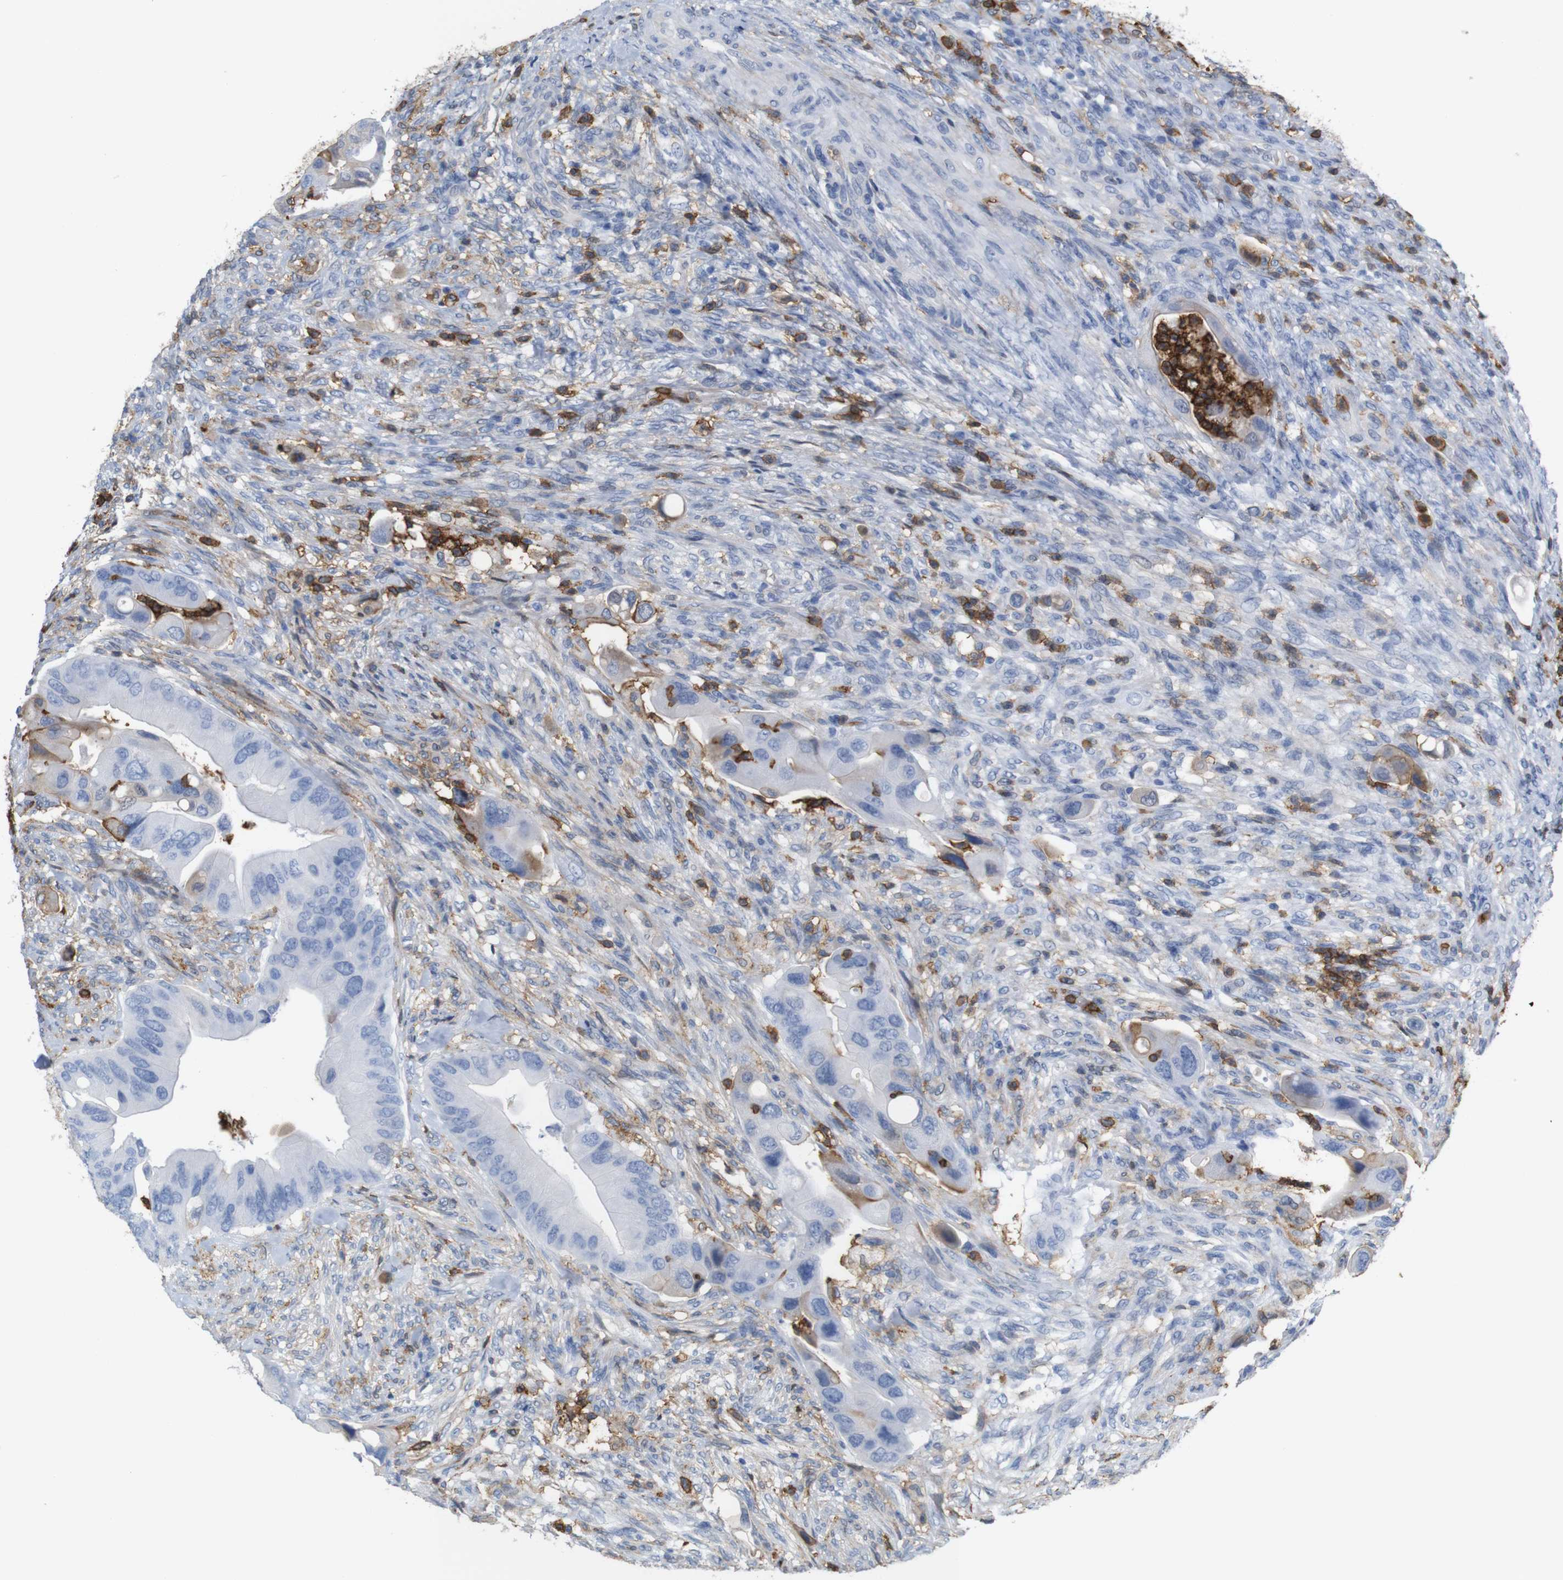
{"staining": {"intensity": "weak", "quantity": "<25%", "location": "cytoplasmic/membranous"}, "tissue": "colorectal cancer", "cell_type": "Tumor cells", "image_type": "cancer", "snomed": [{"axis": "morphology", "description": "Adenocarcinoma, NOS"}, {"axis": "topography", "description": "Rectum"}], "caption": "The histopathology image demonstrates no staining of tumor cells in adenocarcinoma (colorectal). (DAB (3,3'-diaminobenzidine) immunohistochemistry (IHC), high magnification).", "gene": "ANXA1", "patient": {"sex": "female", "age": 57}}